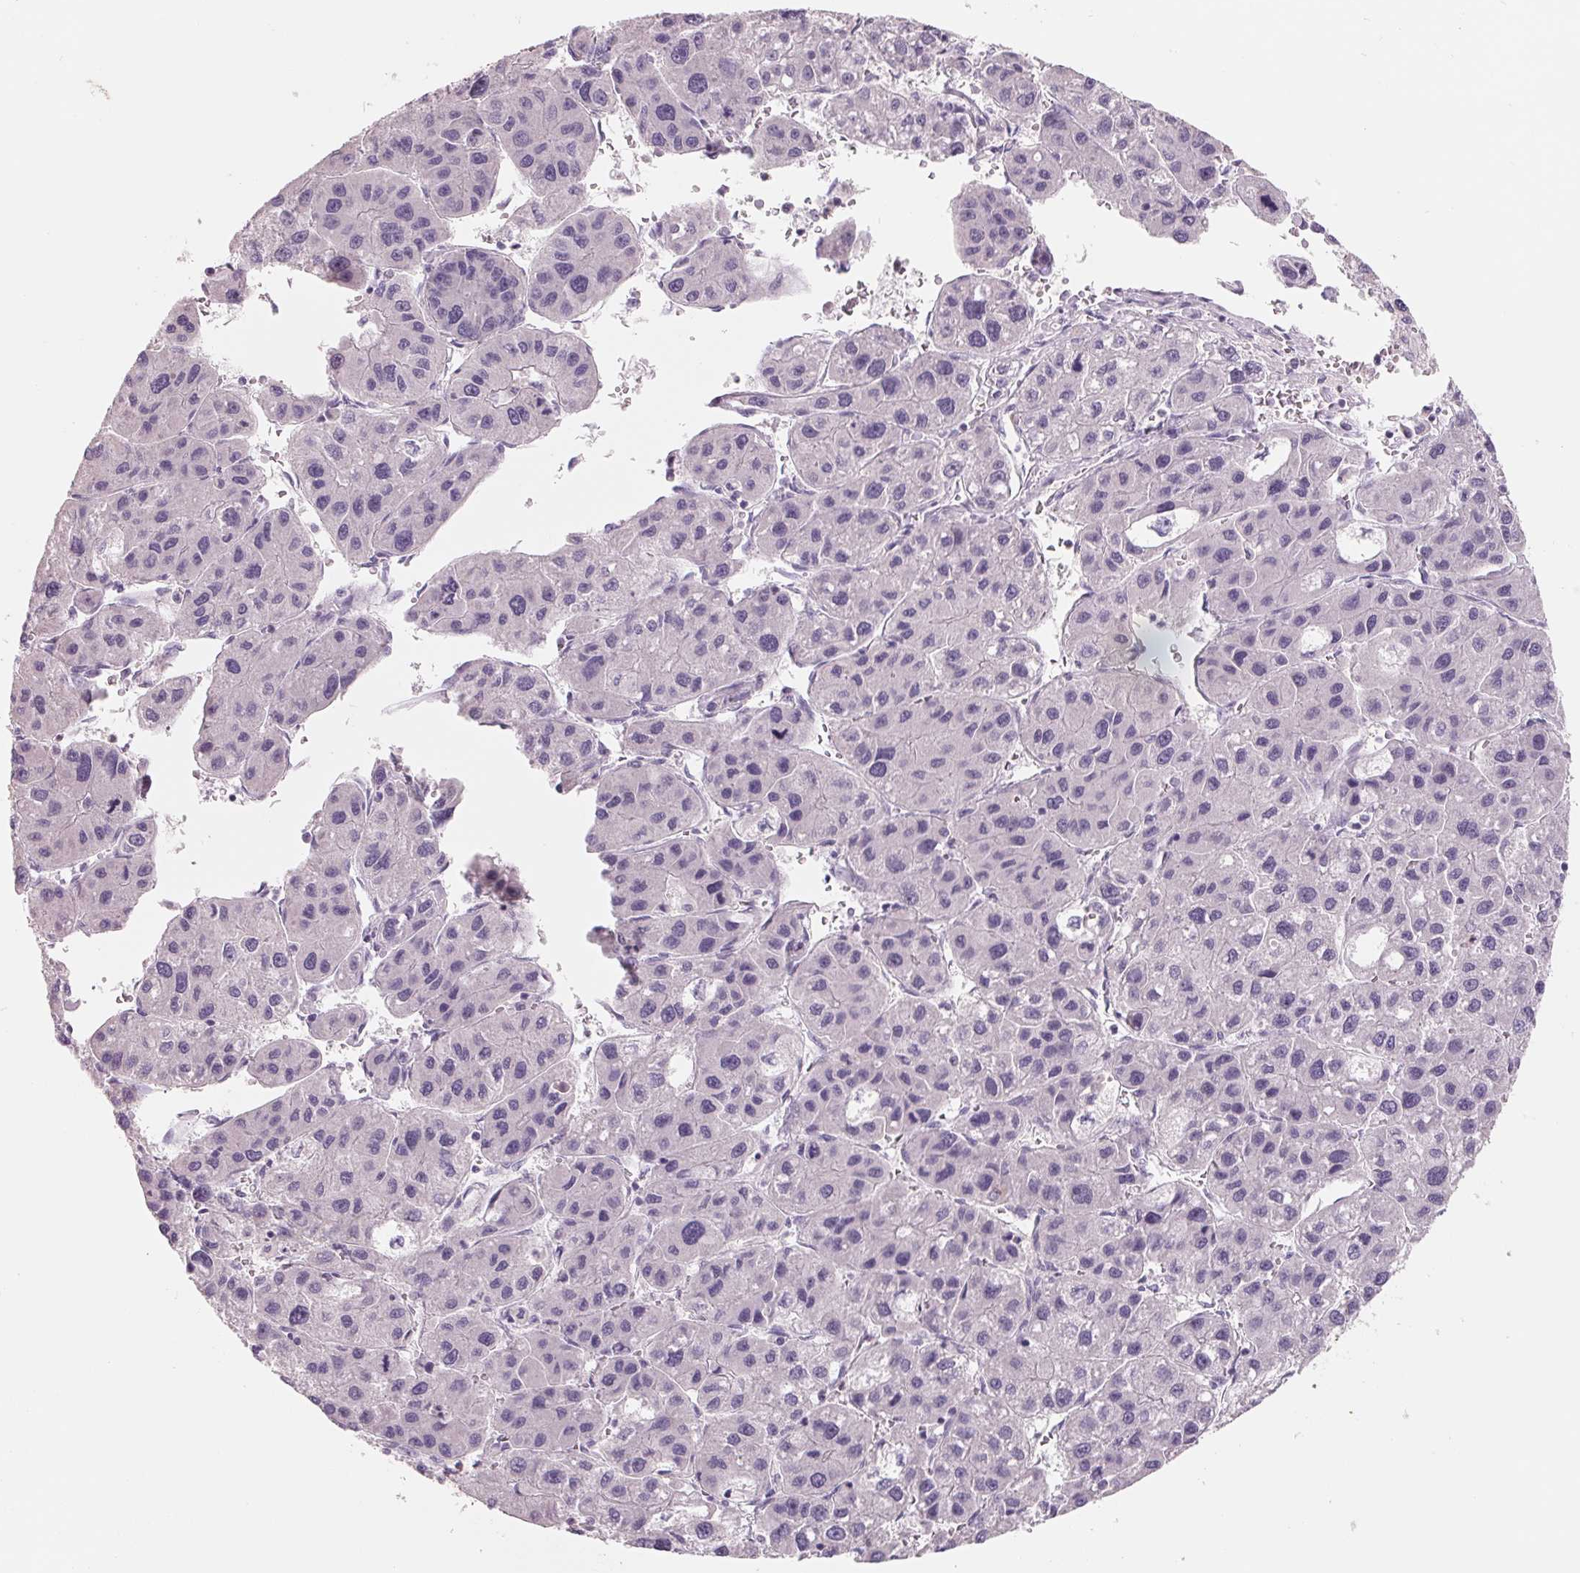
{"staining": {"intensity": "negative", "quantity": "none", "location": "none"}, "tissue": "liver cancer", "cell_type": "Tumor cells", "image_type": "cancer", "snomed": [{"axis": "morphology", "description": "Carcinoma, Hepatocellular, NOS"}, {"axis": "topography", "description": "Liver"}], "caption": "Liver cancer (hepatocellular carcinoma) stained for a protein using IHC reveals no staining tumor cells.", "gene": "FTCD", "patient": {"sex": "male", "age": 73}}